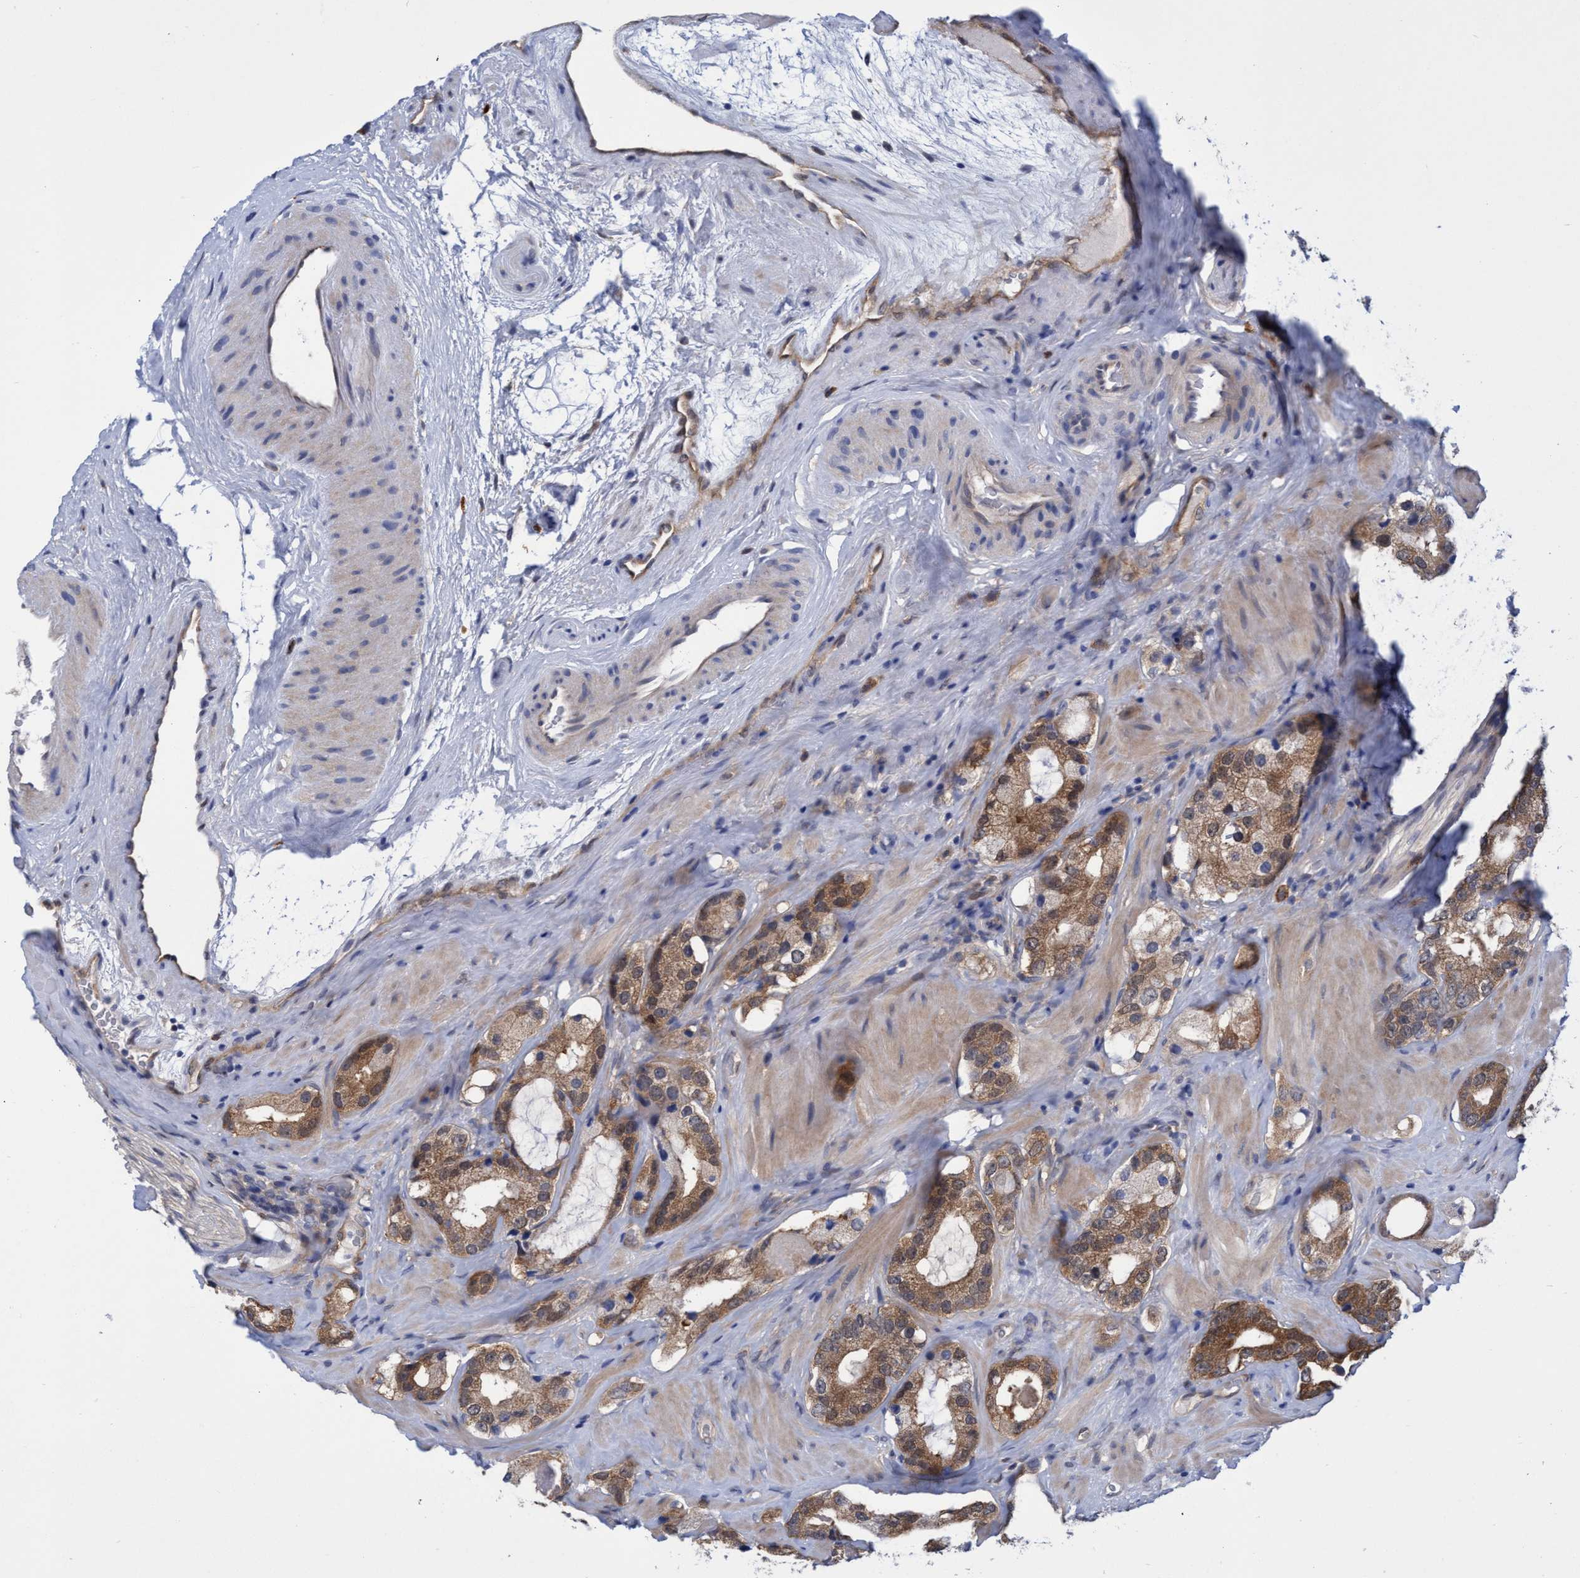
{"staining": {"intensity": "moderate", "quantity": ">75%", "location": "cytoplasmic/membranous"}, "tissue": "prostate cancer", "cell_type": "Tumor cells", "image_type": "cancer", "snomed": [{"axis": "morphology", "description": "Adenocarcinoma, High grade"}, {"axis": "topography", "description": "Prostate"}], "caption": "Prostate high-grade adenocarcinoma stained for a protein (brown) displays moderate cytoplasmic/membranous positive positivity in approximately >75% of tumor cells.", "gene": "PNPO", "patient": {"sex": "male", "age": 63}}